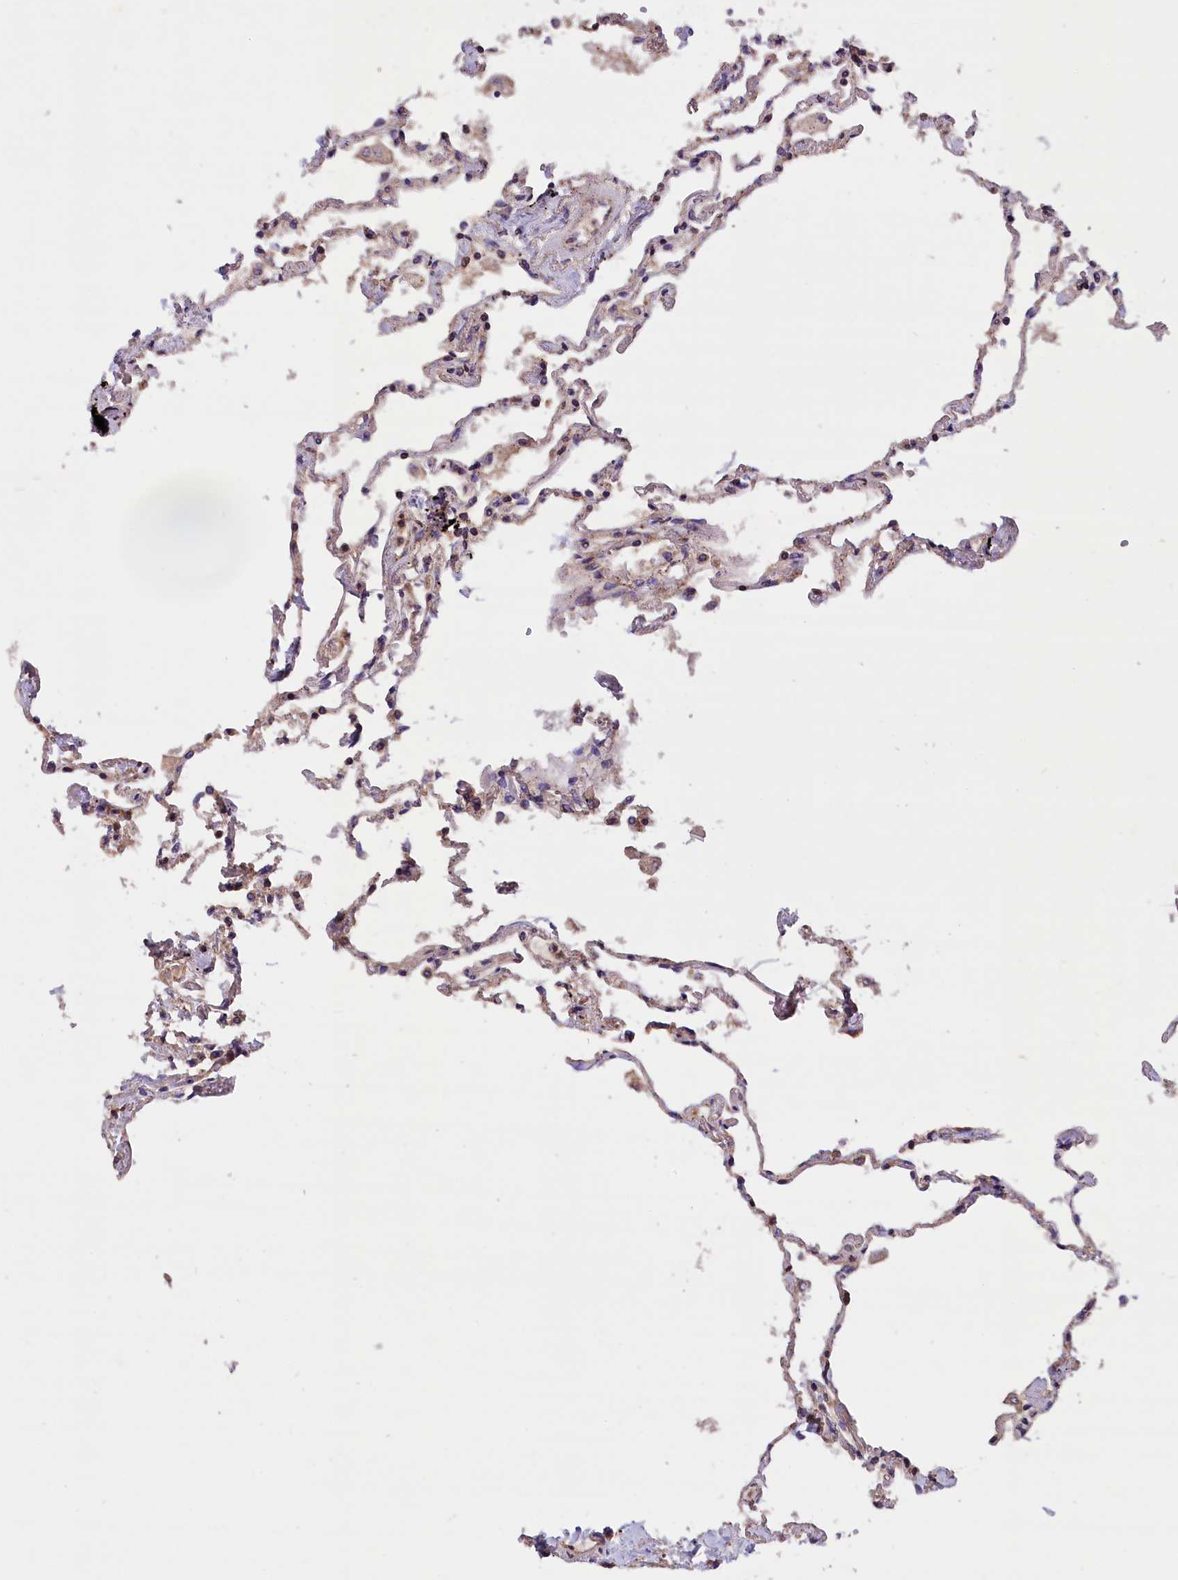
{"staining": {"intensity": "strong", "quantity": "25%-75%", "location": "cytoplasmic/membranous"}, "tissue": "lung", "cell_type": "Alveolar cells", "image_type": "normal", "snomed": [{"axis": "morphology", "description": "Normal tissue, NOS"}, {"axis": "topography", "description": "Lung"}], "caption": "Immunohistochemistry (DAB) staining of benign lung shows strong cytoplasmic/membranous protein staining in about 25%-75% of alveolar cells. Nuclei are stained in blue.", "gene": "IST1", "patient": {"sex": "female", "age": 67}}